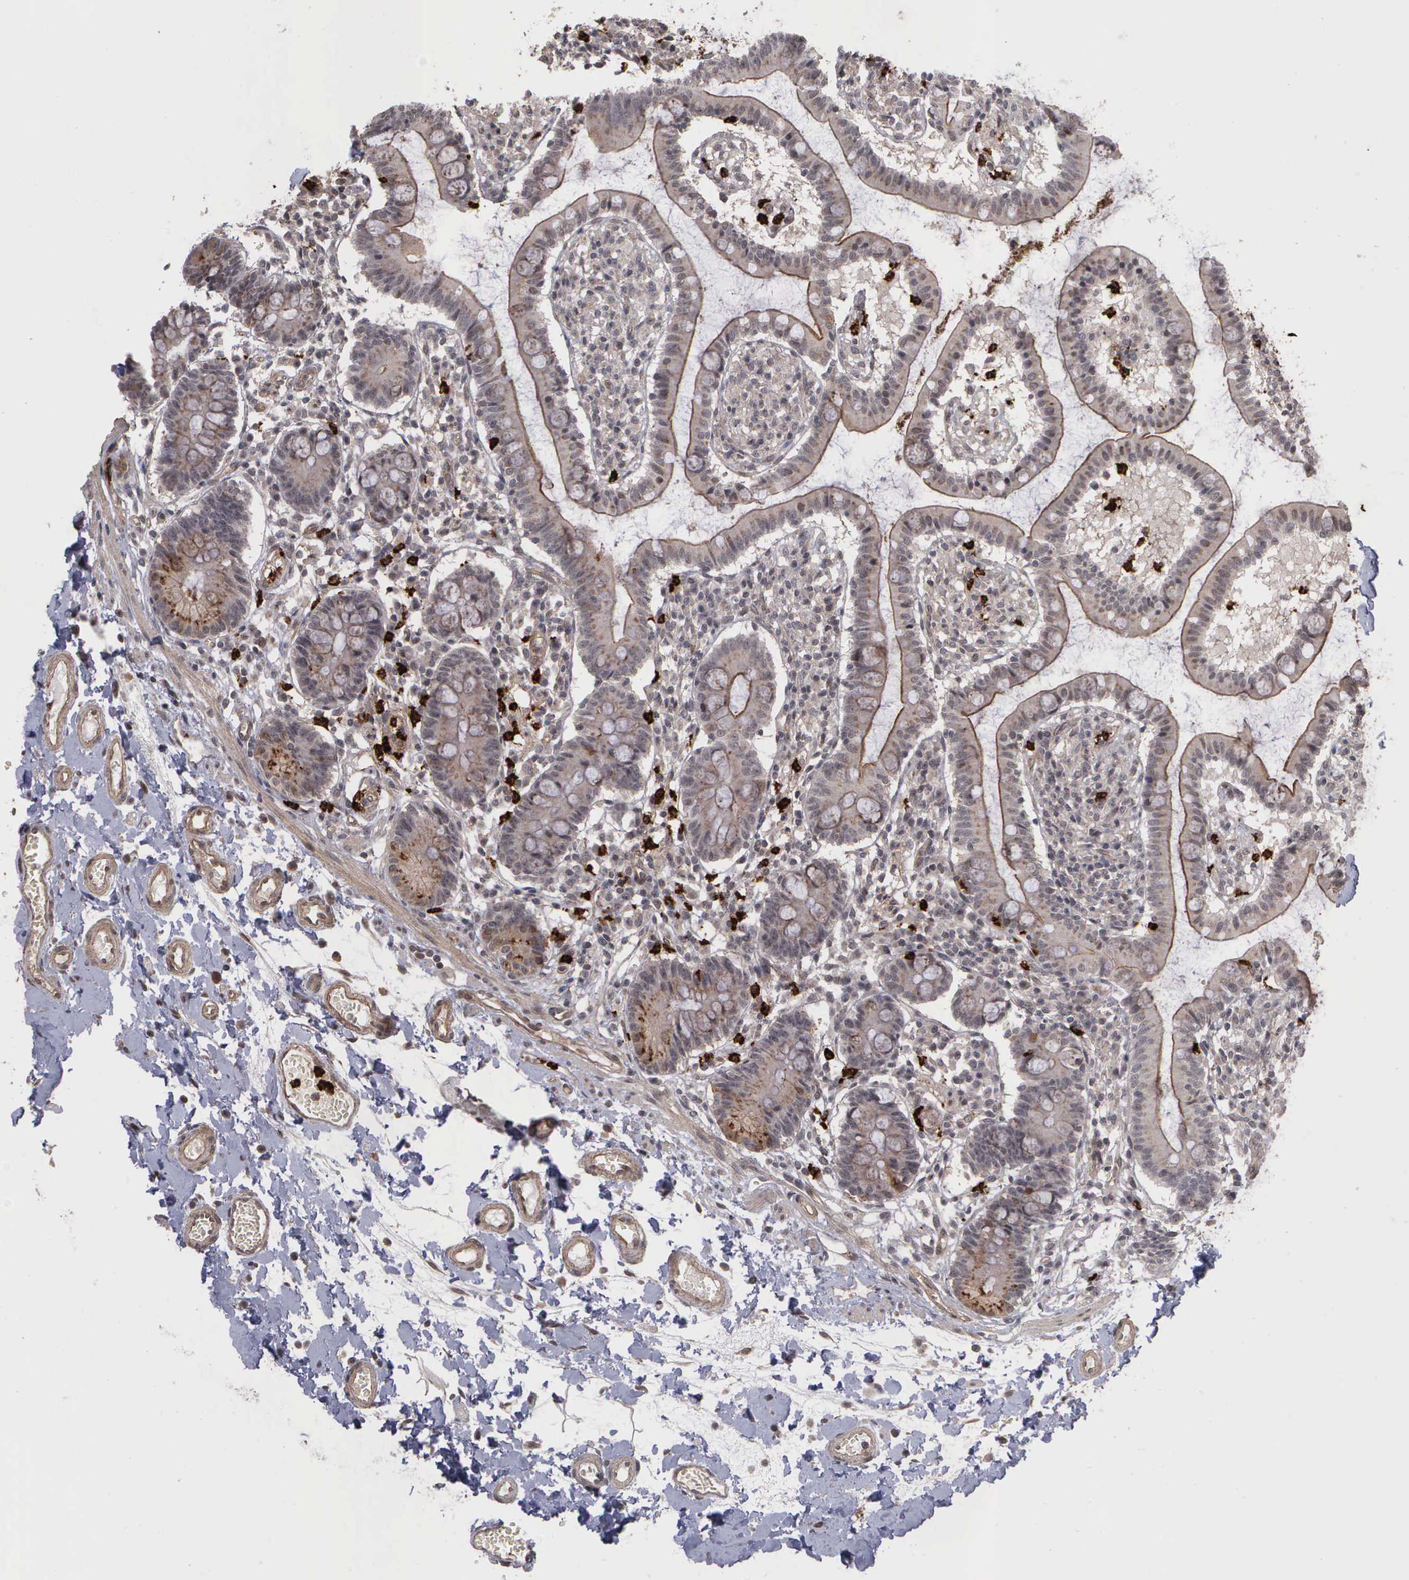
{"staining": {"intensity": "negative", "quantity": "none", "location": "none"}, "tissue": "small intestine", "cell_type": "Glandular cells", "image_type": "normal", "snomed": [{"axis": "morphology", "description": "Normal tissue, NOS"}, {"axis": "topography", "description": "Small intestine"}], "caption": "This is a histopathology image of immunohistochemistry (IHC) staining of unremarkable small intestine, which shows no staining in glandular cells. The staining is performed using DAB brown chromogen with nuclei counter-stained in using hematoxylin.", "gene": "MMP9", "patient": {"sex": "female", "age": 61}}